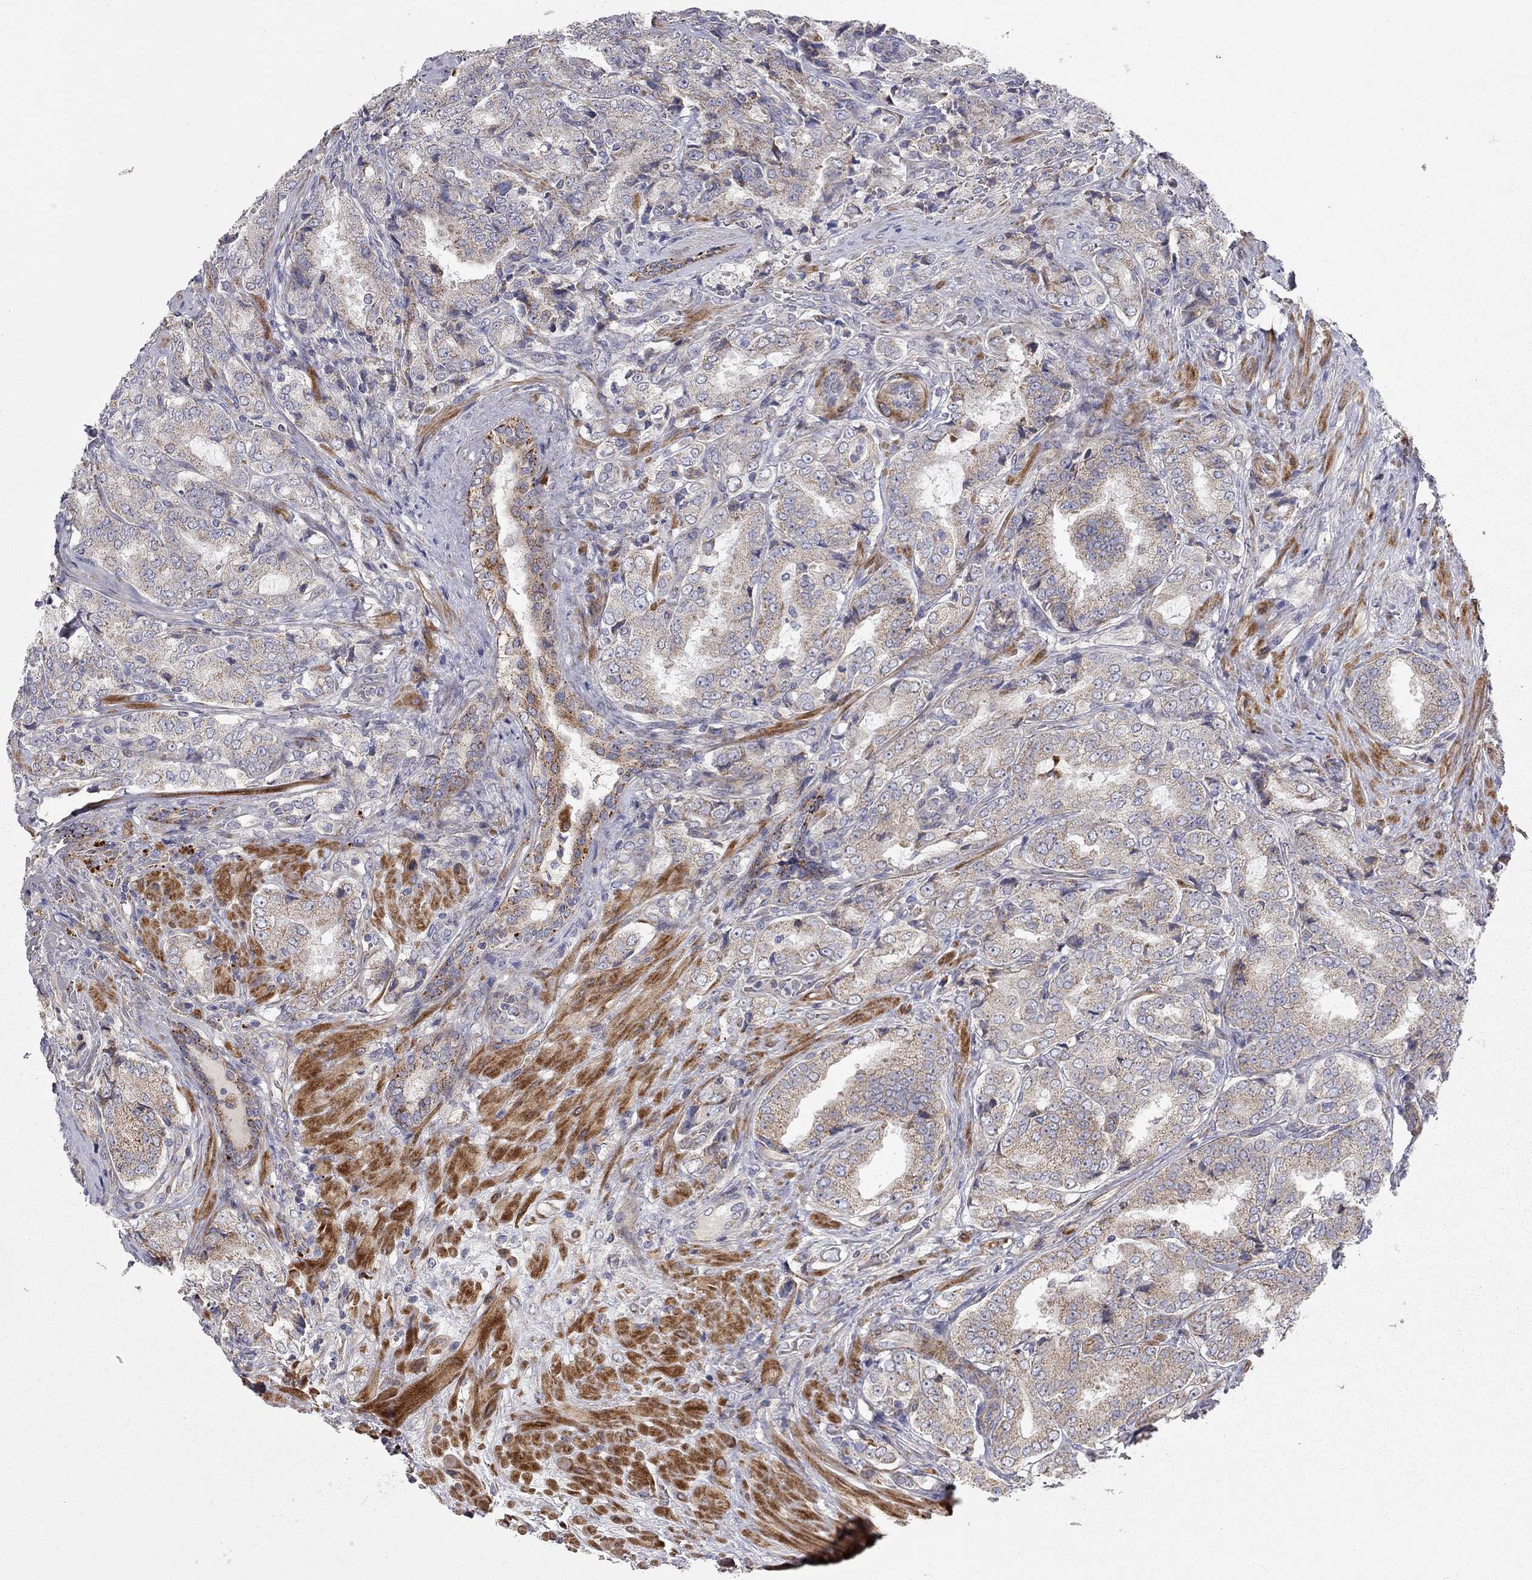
{"staining": {"intensity": "weak", "quantity": ">75%", "location": "cytoplasmic/membranous"}, "tissue": "prostate cancer", "cell_type": "Tumor cells", "image_type": "cancer", "snomed": [{"axis": "morphology", "description": "Adenocarcinoma, NOS"}, {"axis": "topography", "description": "Prostate"}], "caption": "Prostate cancer (adenocarcinoma) tissue exhibits weak cytoplasmic/membranous expression in approximately >75% of tumor cells", "gene": "KANSL1L", "patient": {"sex": "male", "age": 65}}